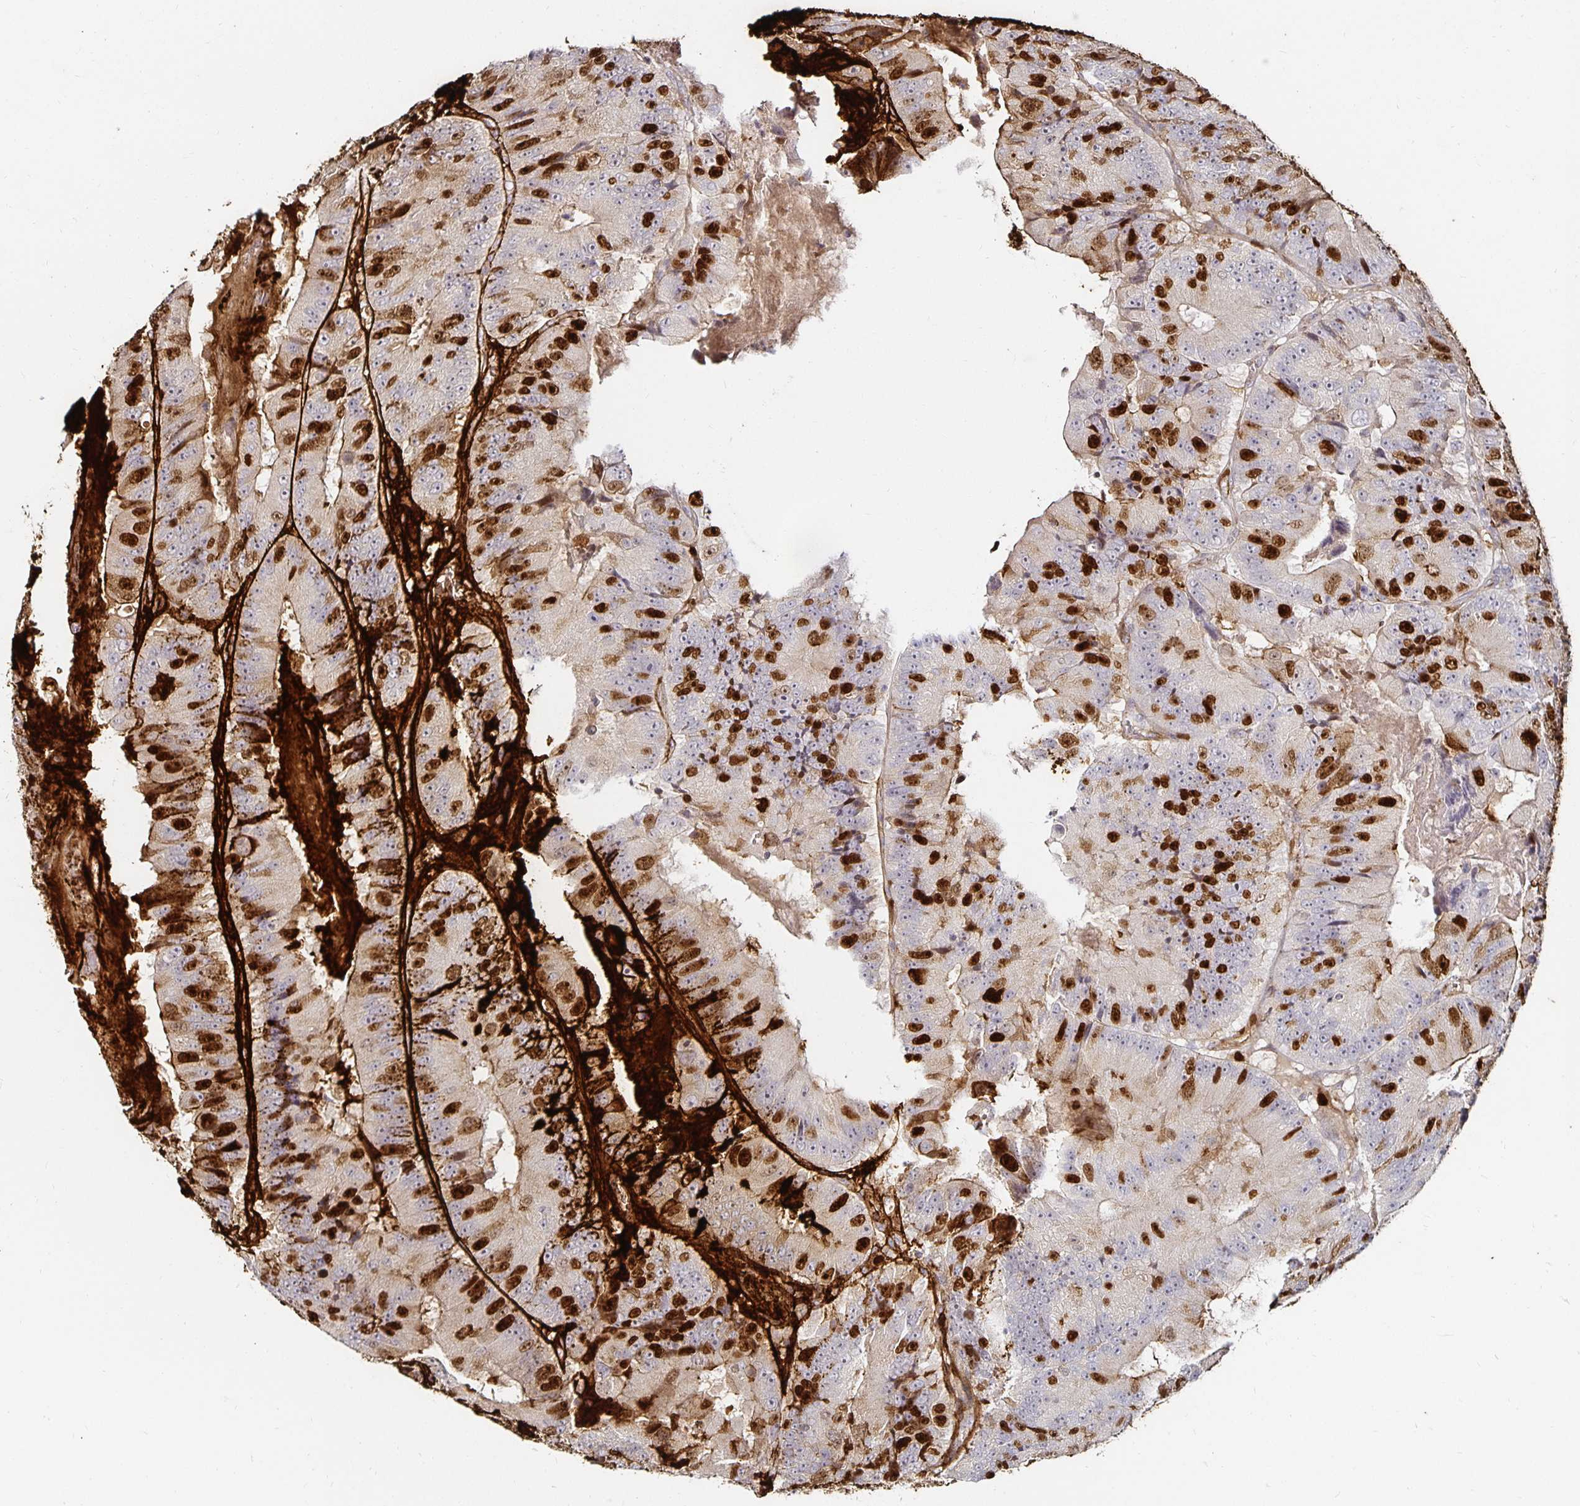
{"staining": {"intensity": "strong", "quantity": "25%-75%", "location": "nuclear"}, "tissue": "colorectal cancer", "cell_type": "Tumor cells", "image_type": "cancer", "snomed": [{"axis": "morphology", "description": "Adenocarcinoma, NOS"}, {"axis": "topography", "description": "Colon"}], "caption": "The immunohistochemical stain highlights strong nuclear staining in tumor cells of adenocarcinoma (colorectal) tissue.", "gene": "ANLN", "patient": {"sex": "female", "age": 86}}